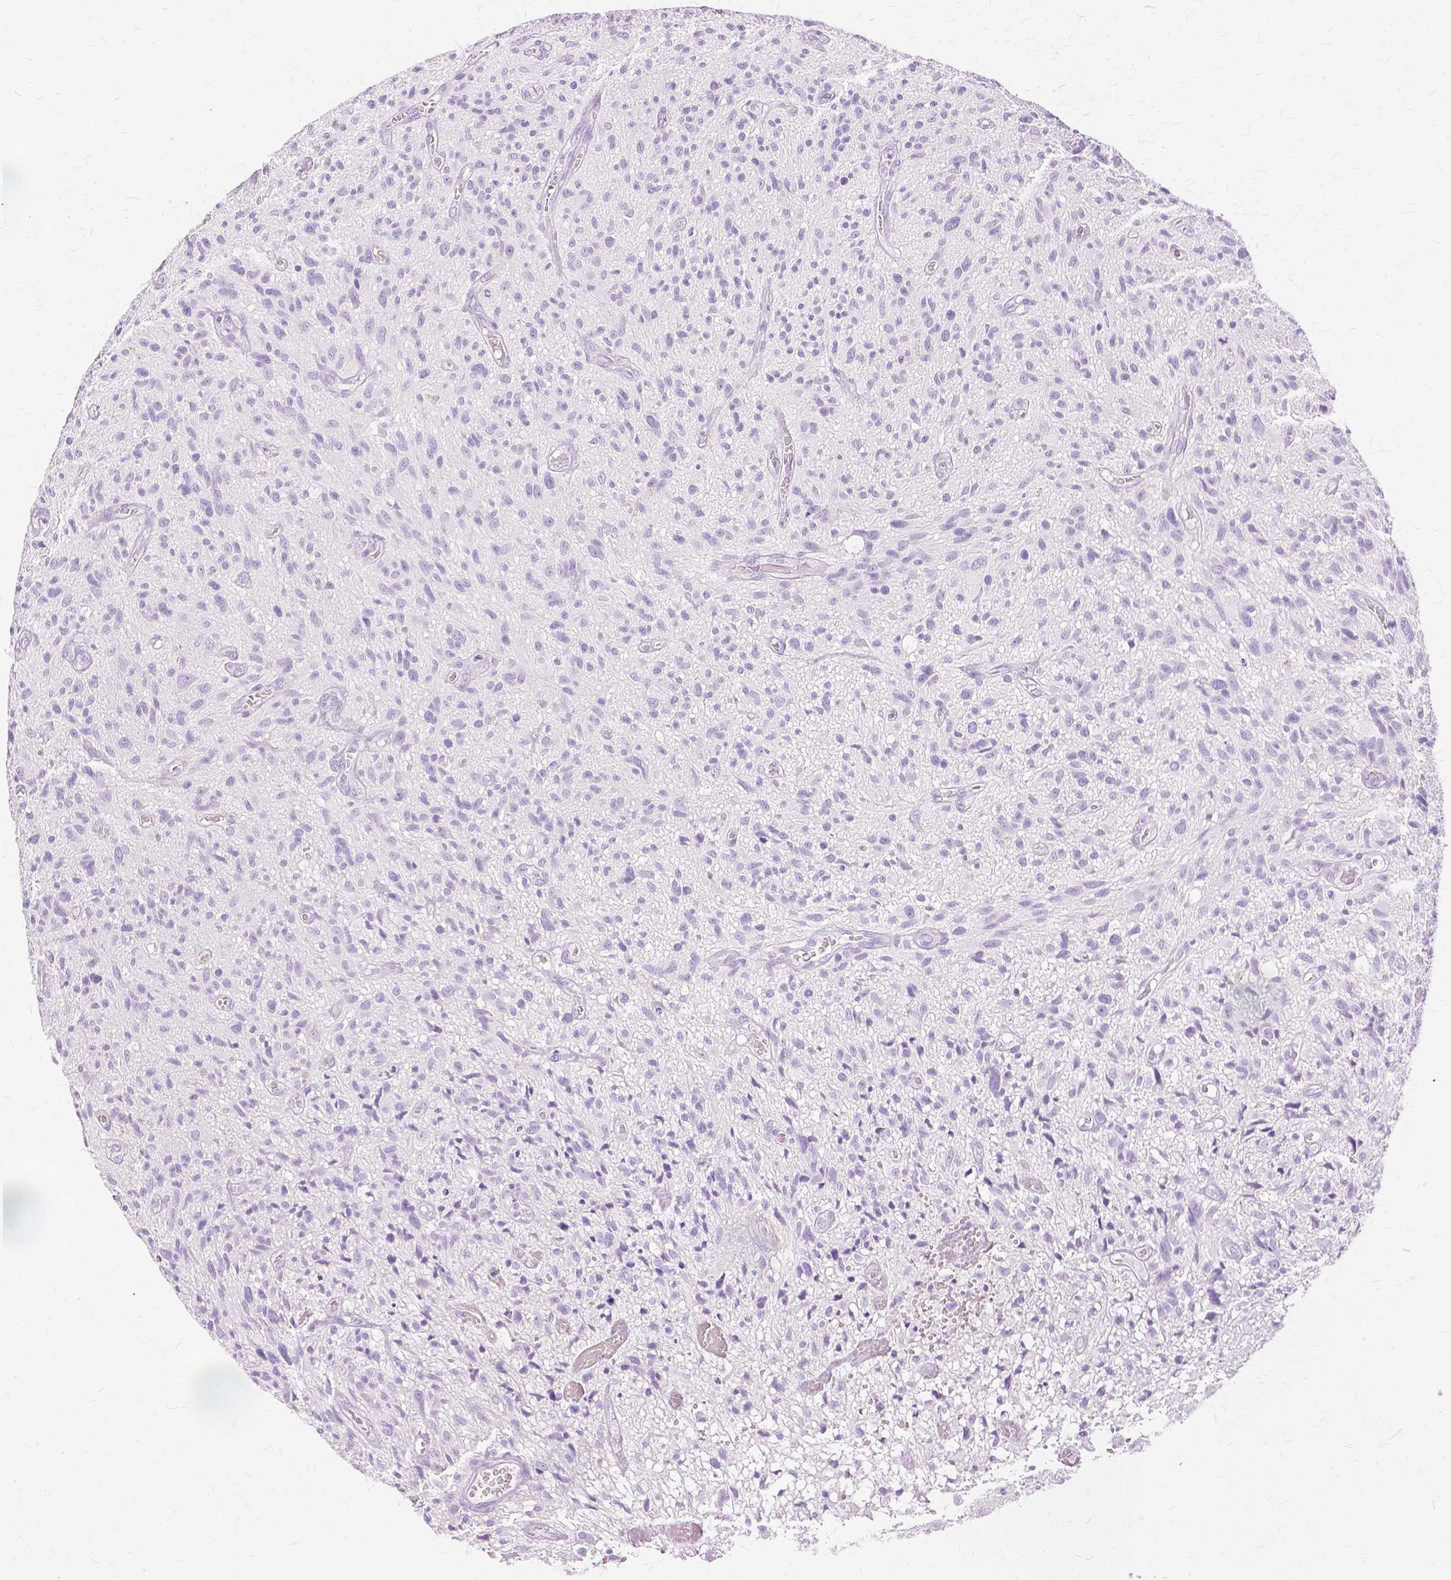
{"staining": {"intensity": "negative", "quantity": "none", "location": "none"}, "tissue": "glioma", "cell_type": "Tumor cells", "image_type": "cancer", "snomed": [{"axis": "morphology", "description": "Glioma, malignant, High grade"}, {"axis": "topography", "description": "Brain"}], "caption": "A high-resolution photomicrograph shows IHC staining of glioma, which displays no significant staining in tumor cells. (DAB IHC visualized using brightfield microscopy, high magnification).", "gene": "TGM1", "patient": {"sex": "male", "age": 75}}